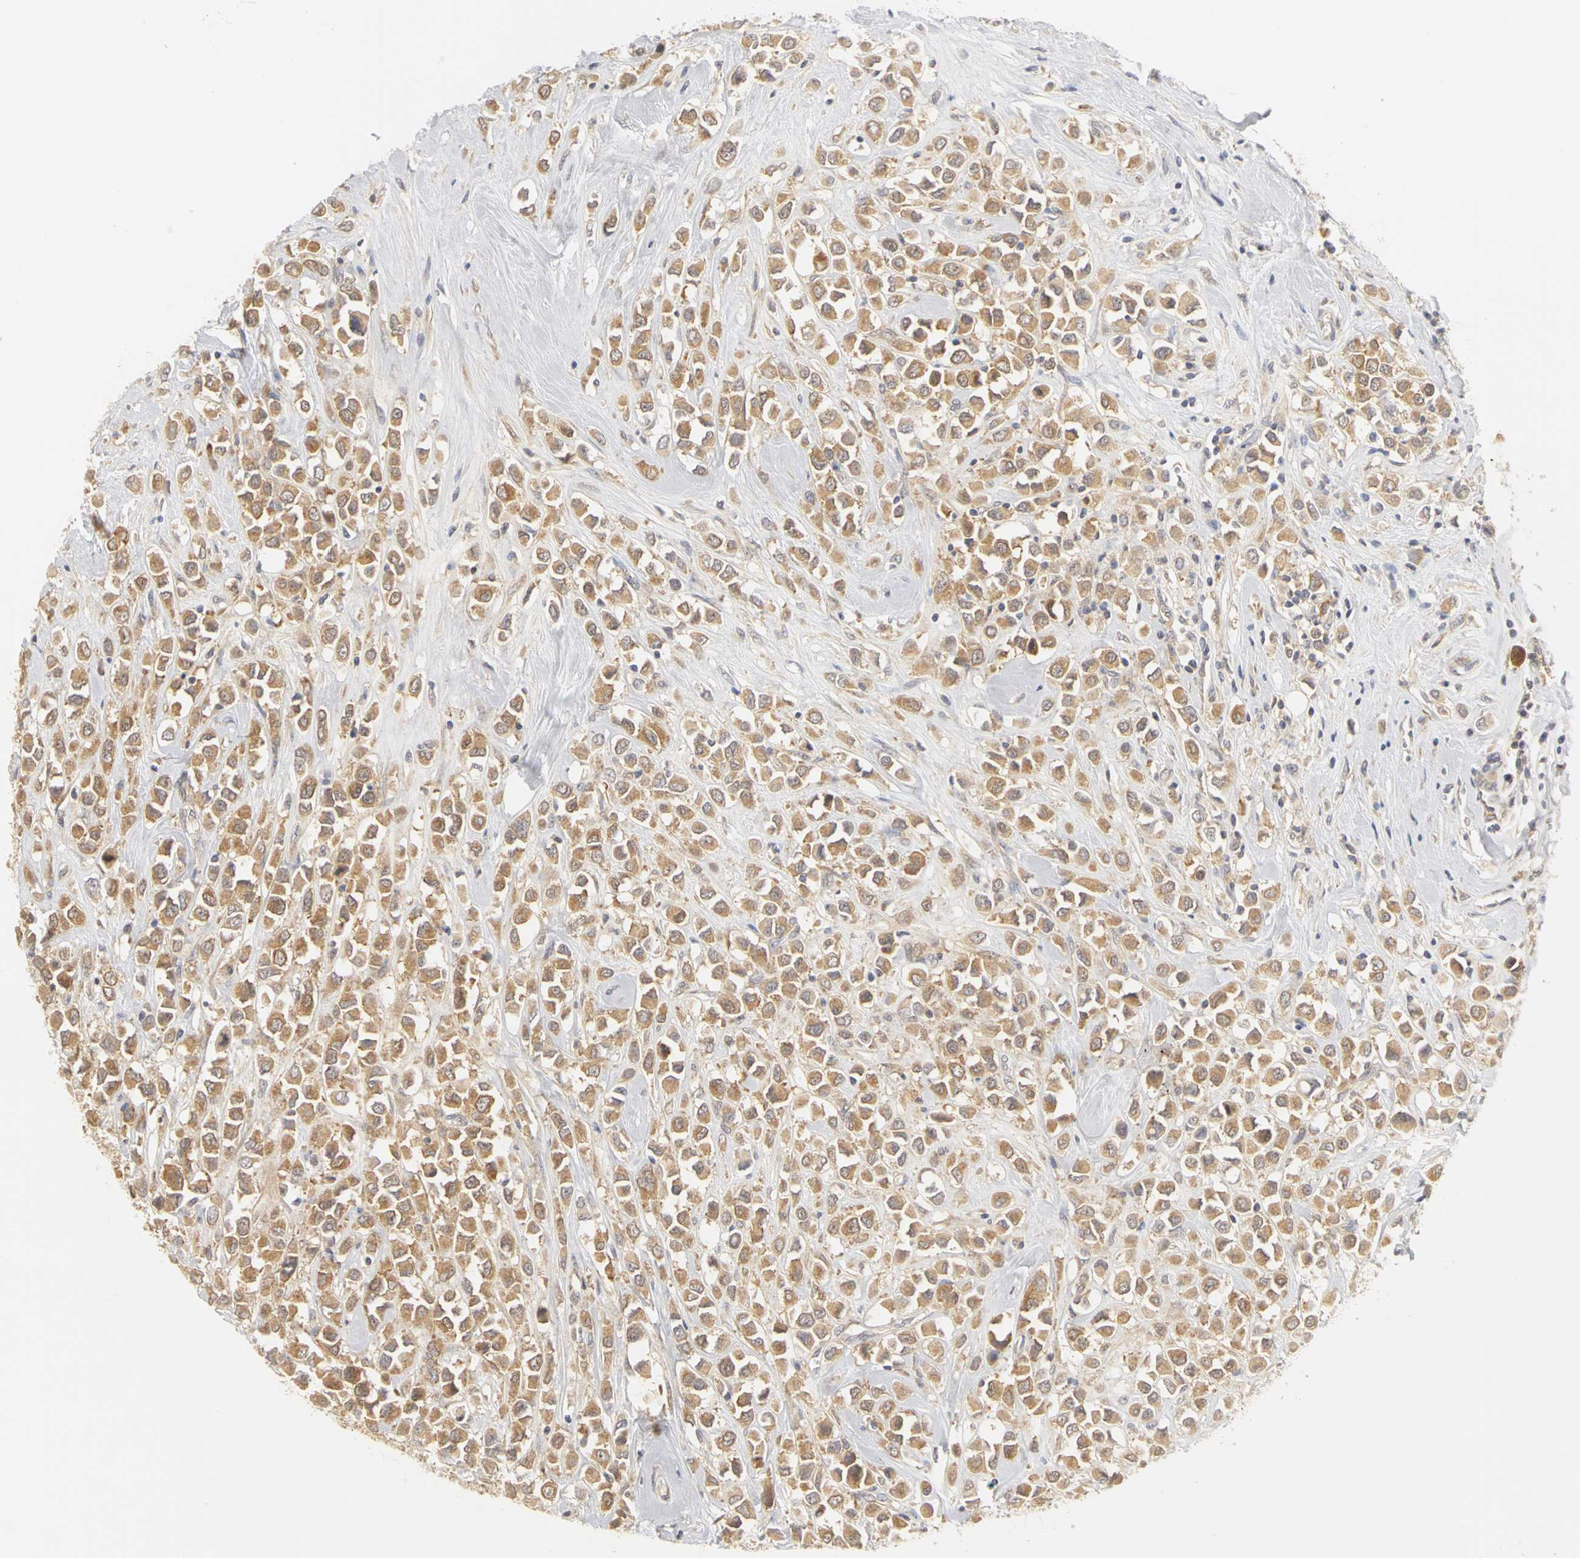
{"staining": {"intensity": "moderate", "quantity": ">75%", "location": "cytoplasmic/membranous"}, "tissue": "breast cancer", "cell_type": "Tumor cells", "image_type": "cancer", "snomed": [{"axis": "morphology", "description": "Duct carcinoma"}, {"axis": "topography", "description": "Breast"}], "caption": "DAB immunohistochemical staining of infiltrating ductal carcinoma (breast) displays moderate cytoplasmic/membranous protein staining in approximately >75% of tumor cells. (Brightfield microscopy of DAB IHC at high magnification).", "gene": "IRAK1", "patient": {"sex": "female", "age": 61}}